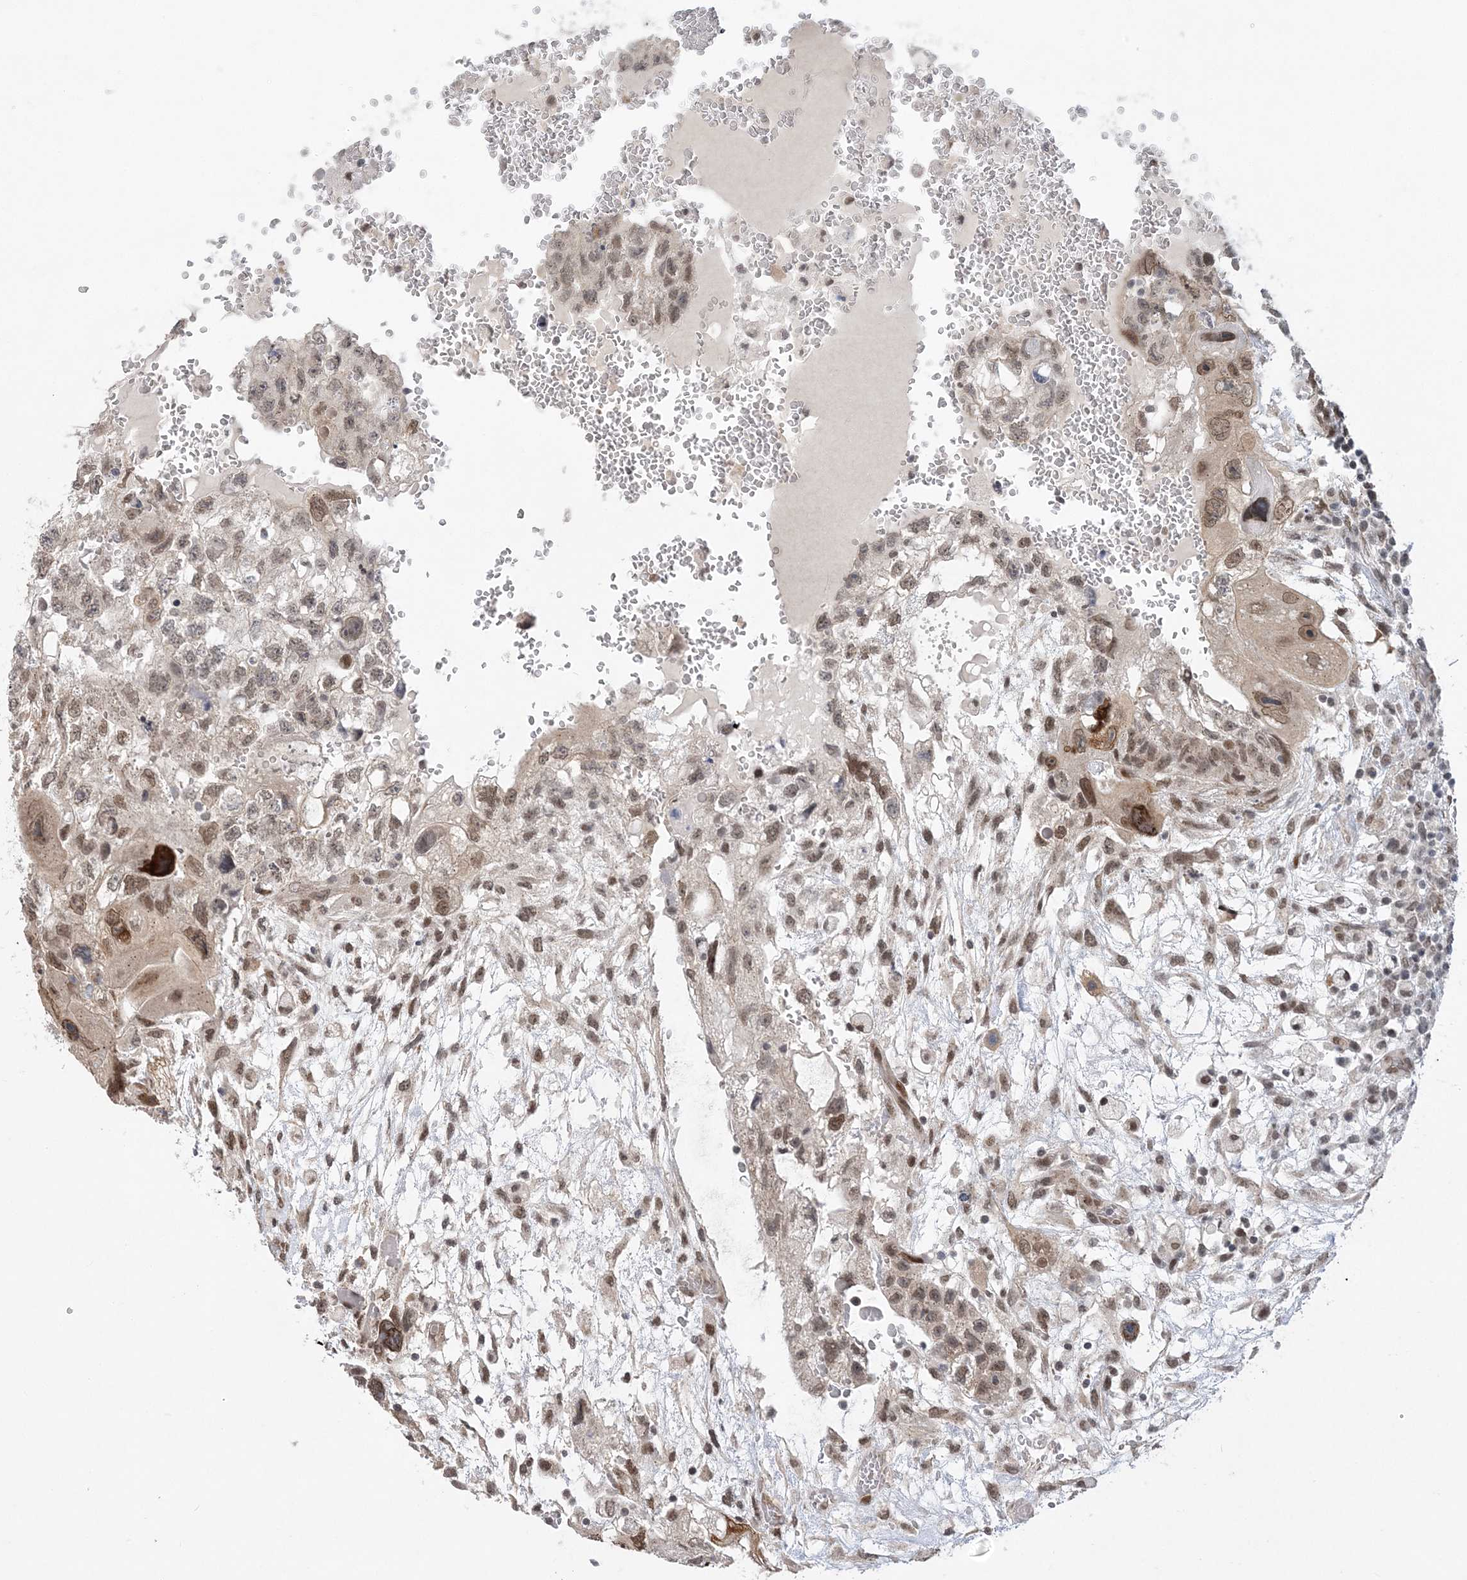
{"staining": {"intensity": "moderate", "quantity": ">75%", "location": "nuclear"}, "tissue": "testis cancer", "cell_type": "Tumor cells", "image_type": "cancer", "snomed": [{"axis": "morphology", "description": "Carcinoma, Embryonal, NOS"}, {"axis": "topography", "description": "Testis"}], "caption": "Moderate nuclear staining for a protein is seen in approximately >75% of tumor cells of testis cancer (embryonal carcinoma) using immunohistochemistry.", "gene": "WAC", "patient": {"sex": "male", "age": 36}}